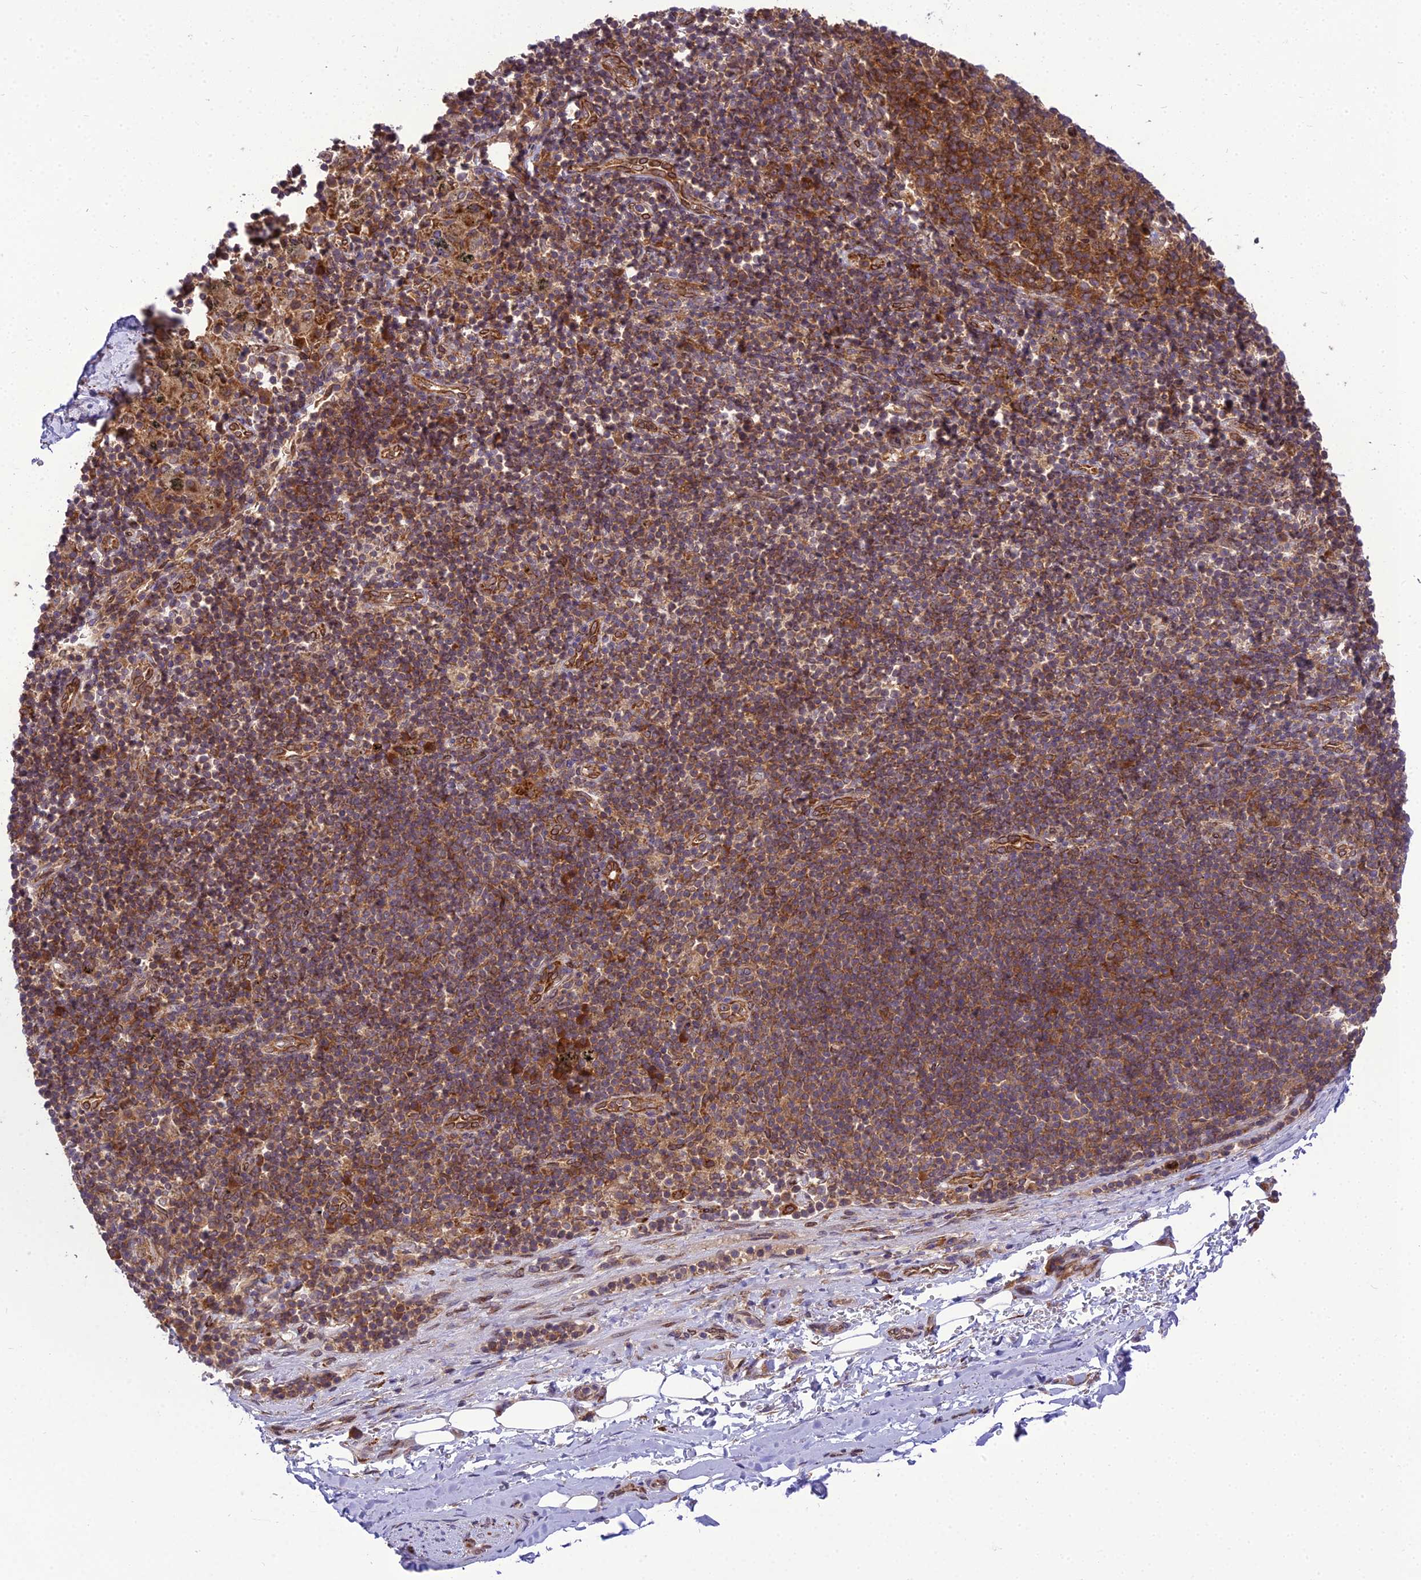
{"staining": {"intensity": "negative", "quantity": "none", "location": "none"}, "tissue": "adipose tissue", "cell_type": "Adipocytes", "image_type": "normal", "snomed": [{"axis": "morphology", "description": "Normal tissue, NOS"}, {"axis": "topography", "description": "Lymph node"}, {"axis": "topography", "description": "Cartilage tissue"}, {"axis": "topography", "description": "Bronchus"}], "caption": "Immunohistochemical staining of benign human adipose tissue exhibits no significant staining in adipocytes. Nuclei are stained in blue.", "gene": "DHCR7", "patient": {"sex": "male", "age": 63}}